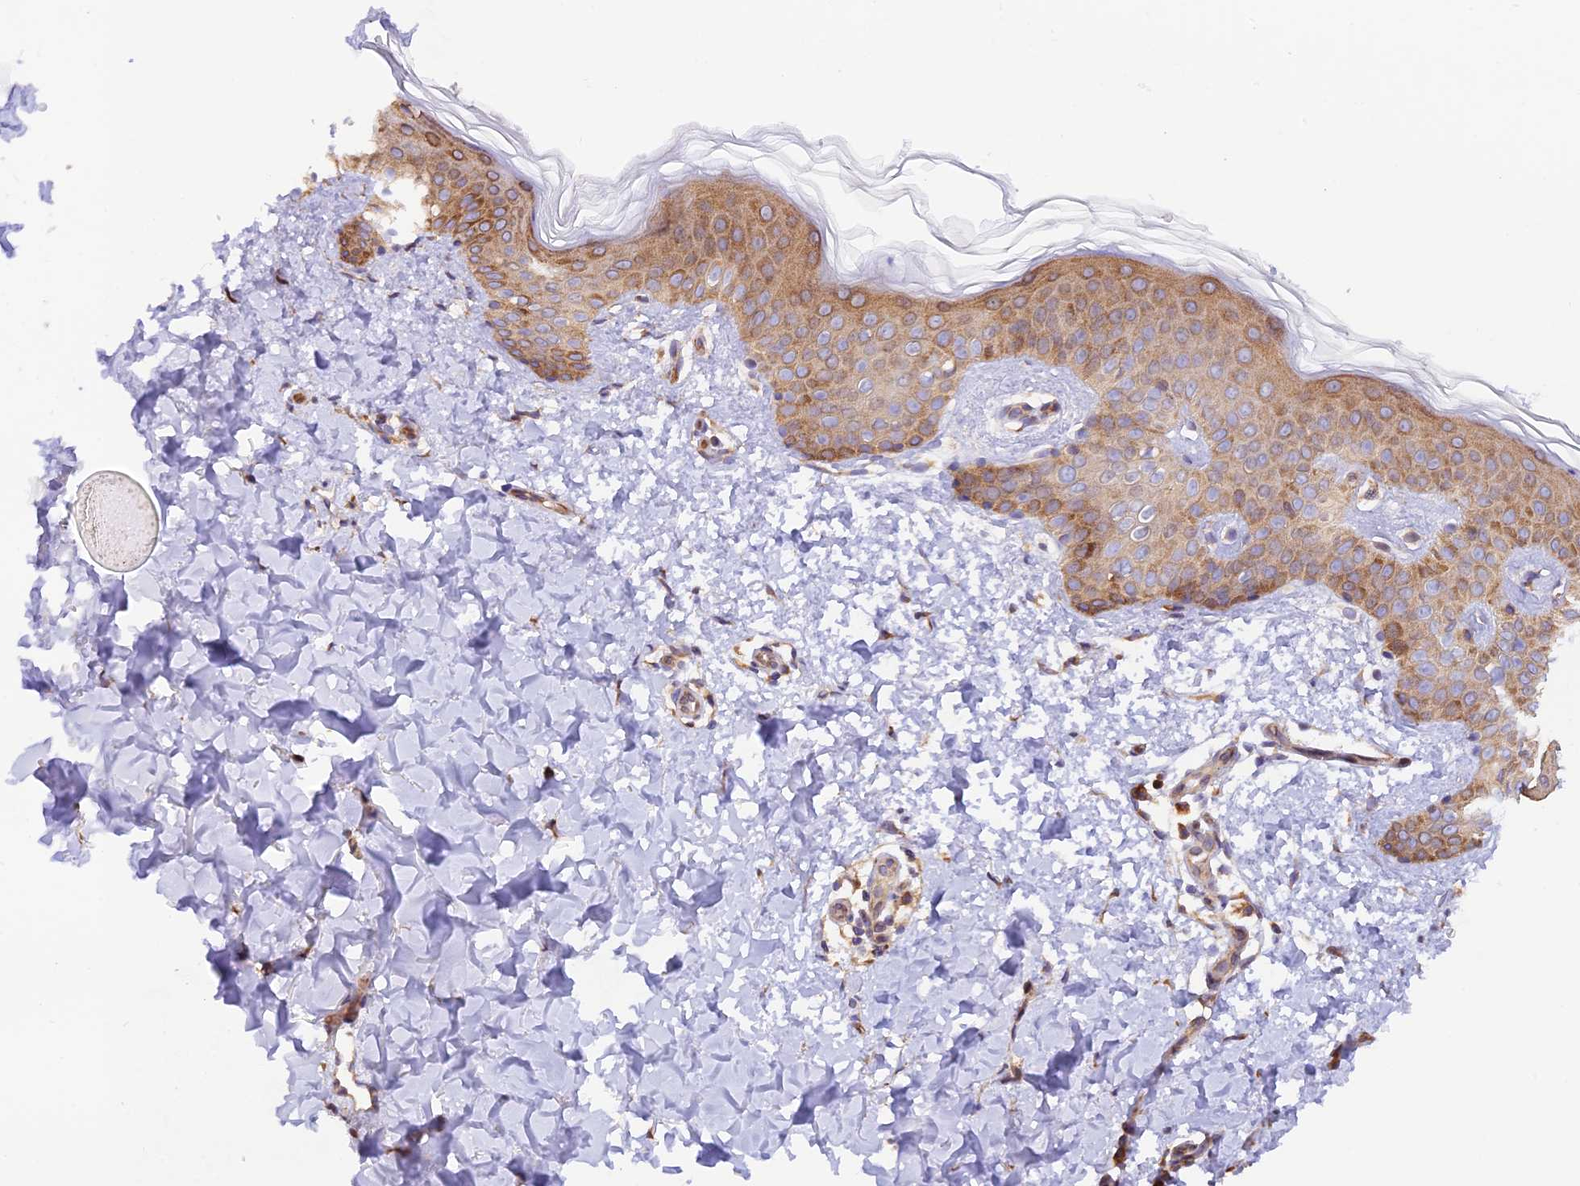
{"staining": {"intensity": "moderate", "quantity": ">75%", "location": "cytoplasmic/membranous"}, "tissue": "skin", "cell_type": "Fibroblasts", "image_type": "normal", "snomed": [{"axis": "morphology", "description": "Normal tissue, NOS"}, {"axis": "topography", "description": "Skin"}], "caption": "High-power microscopy captured an immunohistochemistry (IHC) image of normal skin, revealing moderate cytoplasmic/membranous expression in about >75% of fibroblasts.", "gene": "RPL5", "patient": {"sex": "female", "age": 58}}